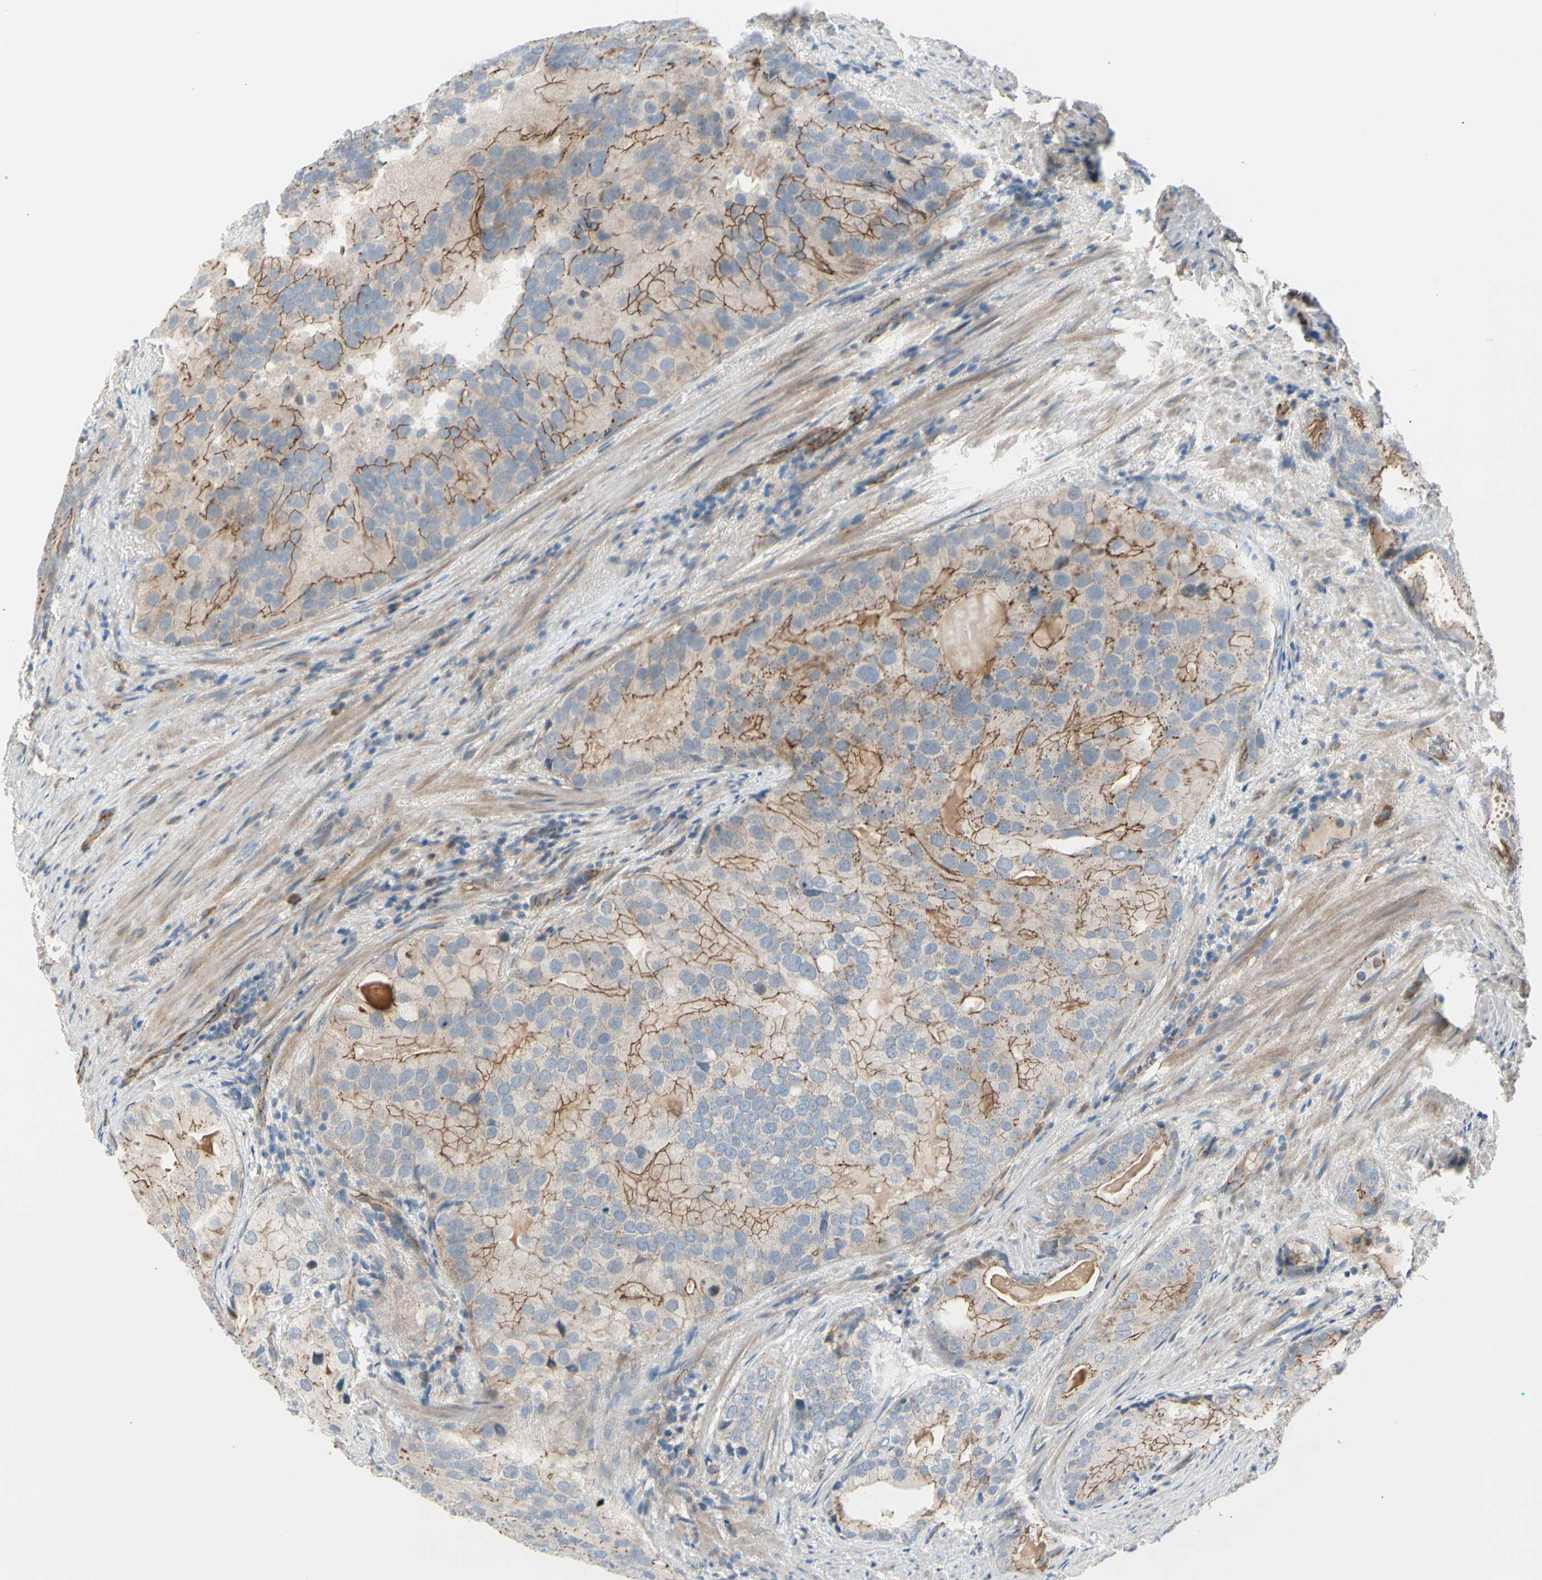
{"staining": {"intensity": "moderate", "quantity": "25%-75%", "location": "cytoplasmic/membranous"}, "tissue": "prostate cancer", "cell_type": "Tumor cells", "image_type": "cancer", "snomed": [{"axis": "morphology", "description": "Adenocarcinoma, High grade"}, {"axis": "topography", "description": "Prostate"}], "caption": "Protein analysis of prostate cancer (high-grade adenocarcinoma) tissue shows moderate cytoplasmic/membranous expression in about 25%-75% of tumor cells.", "gene": "TJP1", "patient": {"sex": "male", "age": 66}}